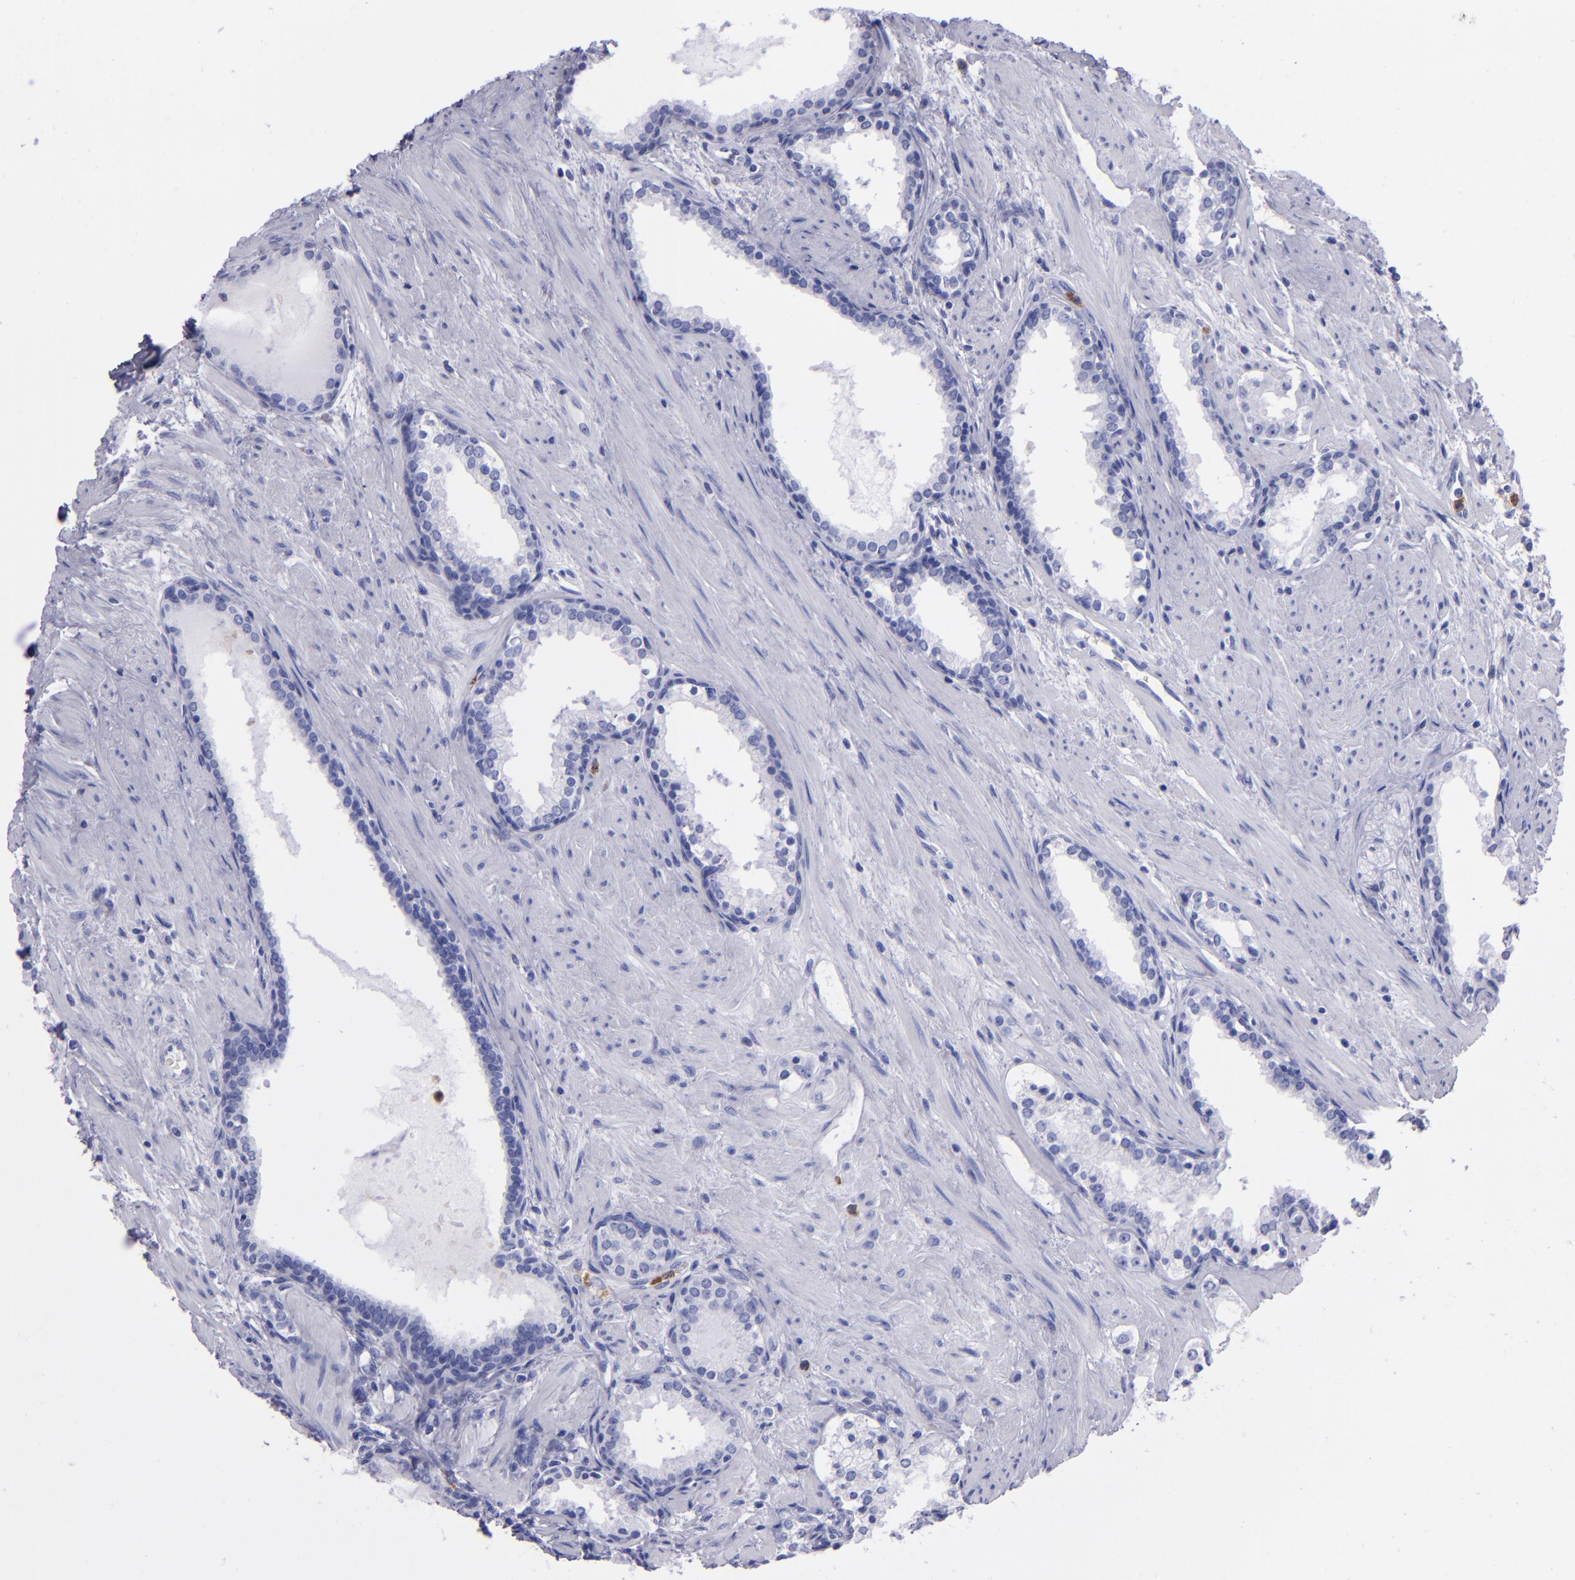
{"staining": {"intensity": "negative", "quantity": "none", "location": "none"}, "tissue": "prostate cancer", "cell_type": "Tumor cells", "image_type": "cancer", "snomed": [{"axis": "morphology", "description": "Adenocarcinoma, Medium grade"}, {"axis": "topography", "description": "Prostate"}], "caption": "This is an IHC histopathology image of human prostate adenocarcinoma (medium-grade). There is no expression in tumor cells.", "gene": "CR1", "patient": {"sex": "male", "age": 73}}